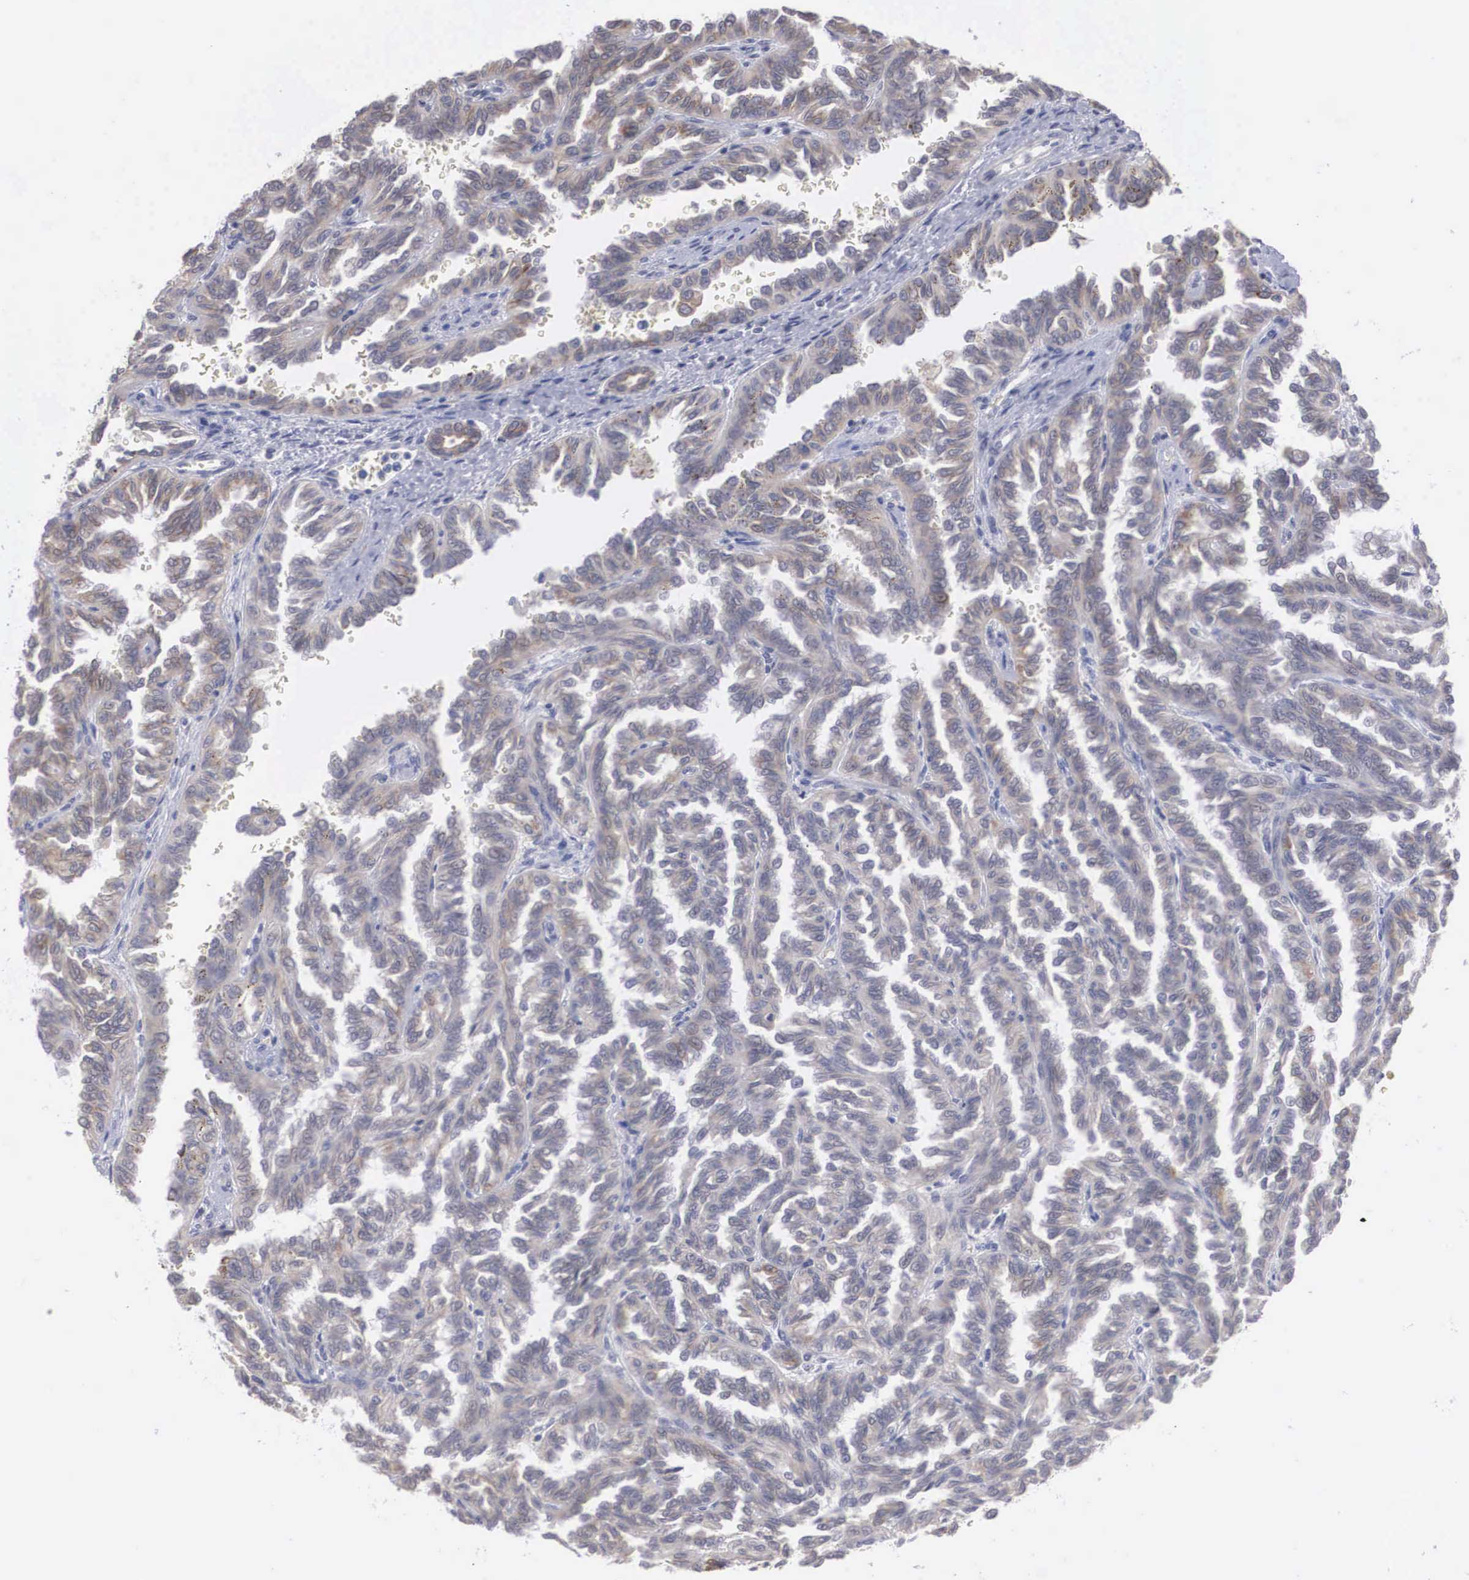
{"staining": {"intensity": "weak", "quantity": "<25%", "location": "cytoplasmic/membranous"}, "tissue": "renal cancer", "cell_type": "Tumor cells", "image_type": "cancer", "snomed": [{"axis": "morphology", "description": "Inflammation, NOS"}, {"axis": "morphology", "description": "Adenocarcinoma, NOS"}, {"axis": "topography", "description": "Kidney"}], "caption": "This micrograph is of renal cancer (adenocarcinoma) stained with immunohistochemistry to label a protein in brown with the nuclei are counter-stained blue. There is no expression in tumor cells. The staining was performed using DAB (3,3'-diaminobenzidine) to visualize the protein expression in brown, while the nuclei were stained in blue with hematoxylin (Magnification: 20x).", "gene": "WDR89", "patient": {"sex": "male", "age": 68}}